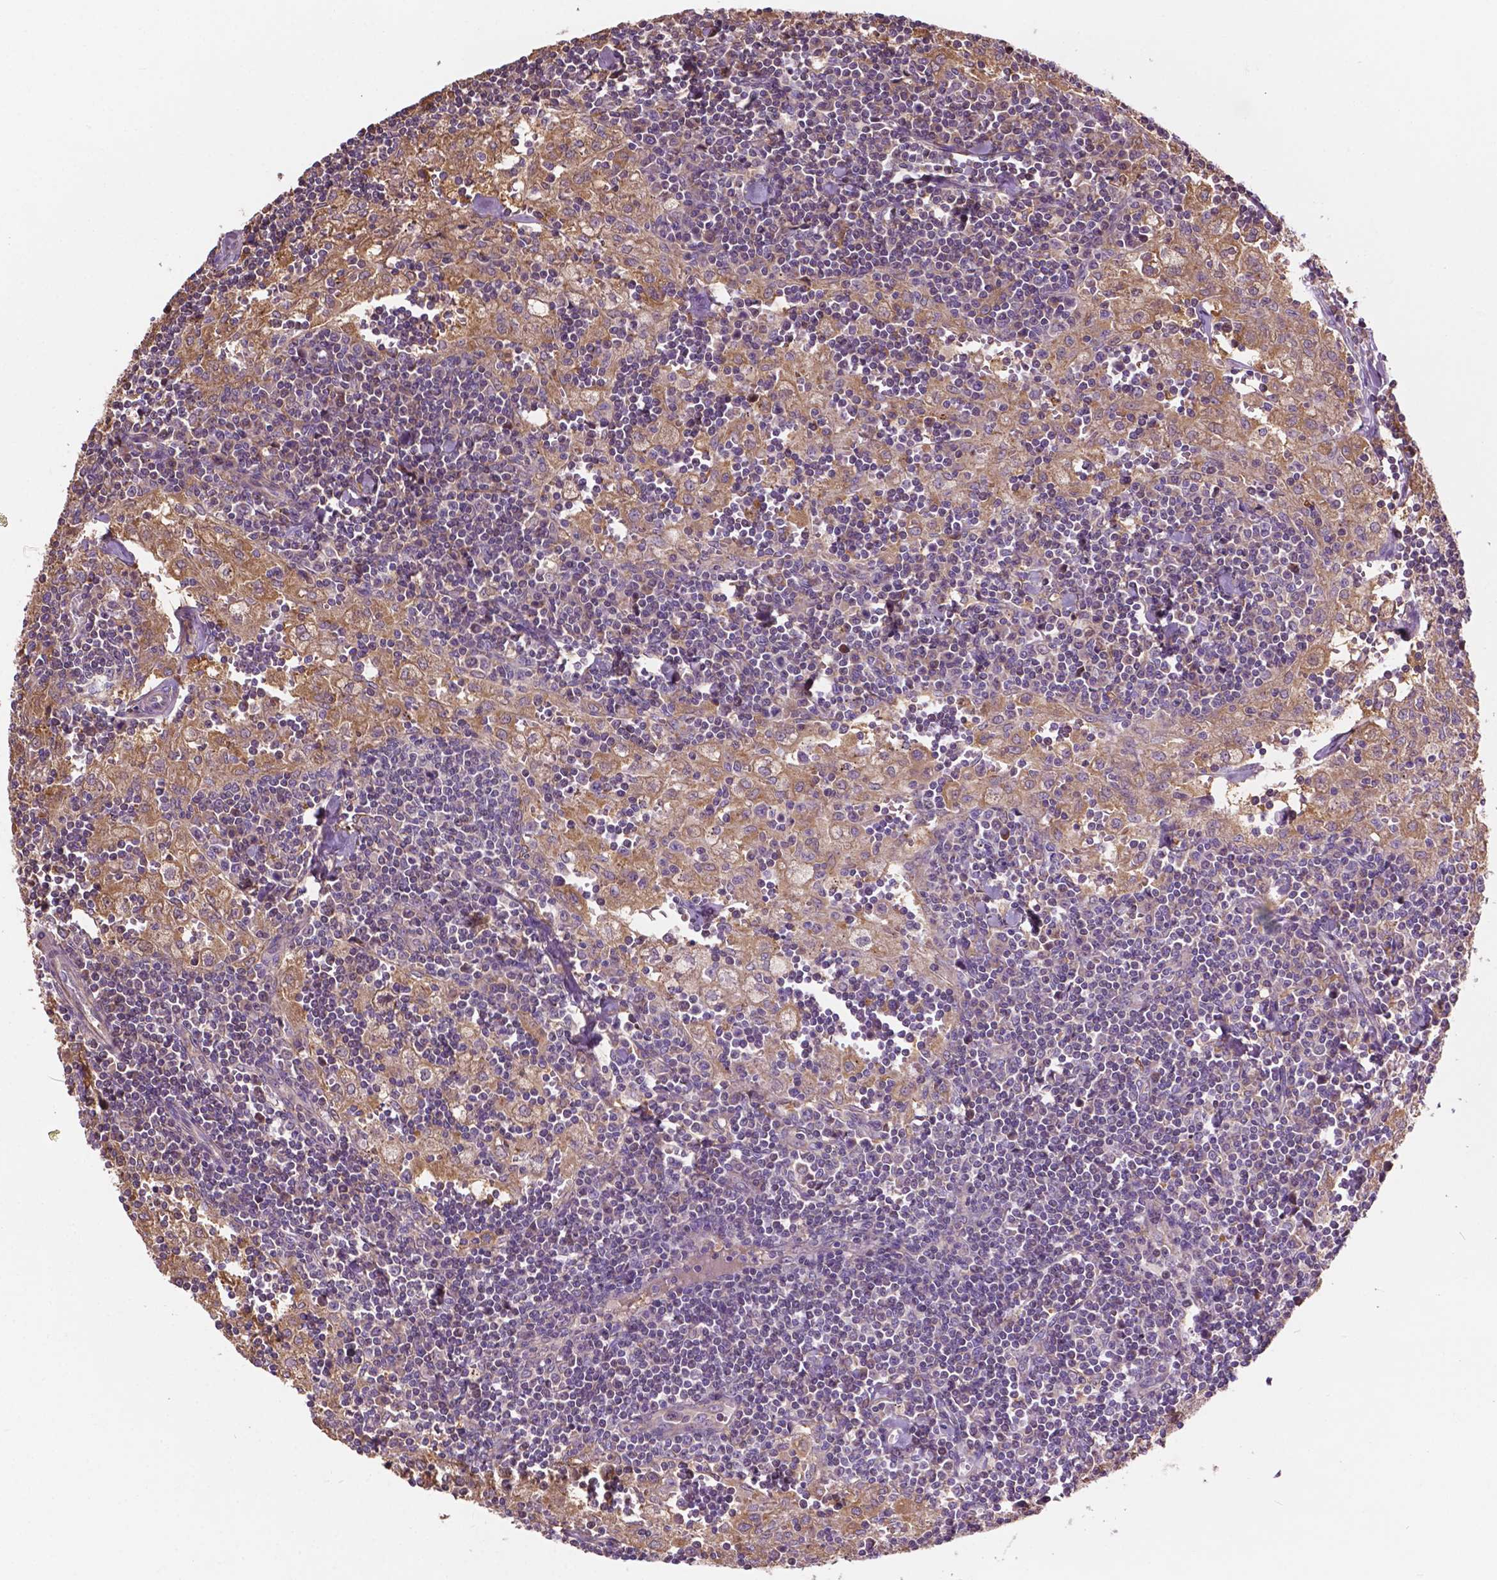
{"staining": {"intensity": "weak", "quantity": "<25%", "location": "cytoplasmic/membranous"}, "tissue": "lymph node", "cell_type": "Non-germinal center cells", "image_type": "normal", "snomed": [{"axis": "morphology", "description": "Normal tissue, NOS"}, {"axis": "topography", "description": "Lymph node"}], "caption": "The histopathology image exhibits no significant staining in non-germinal center cells of lymph node. (IHC, brightfield microscopy, high magnification).", "gene": "GJA9", "patient": {"sex": "male", "age": 55}}